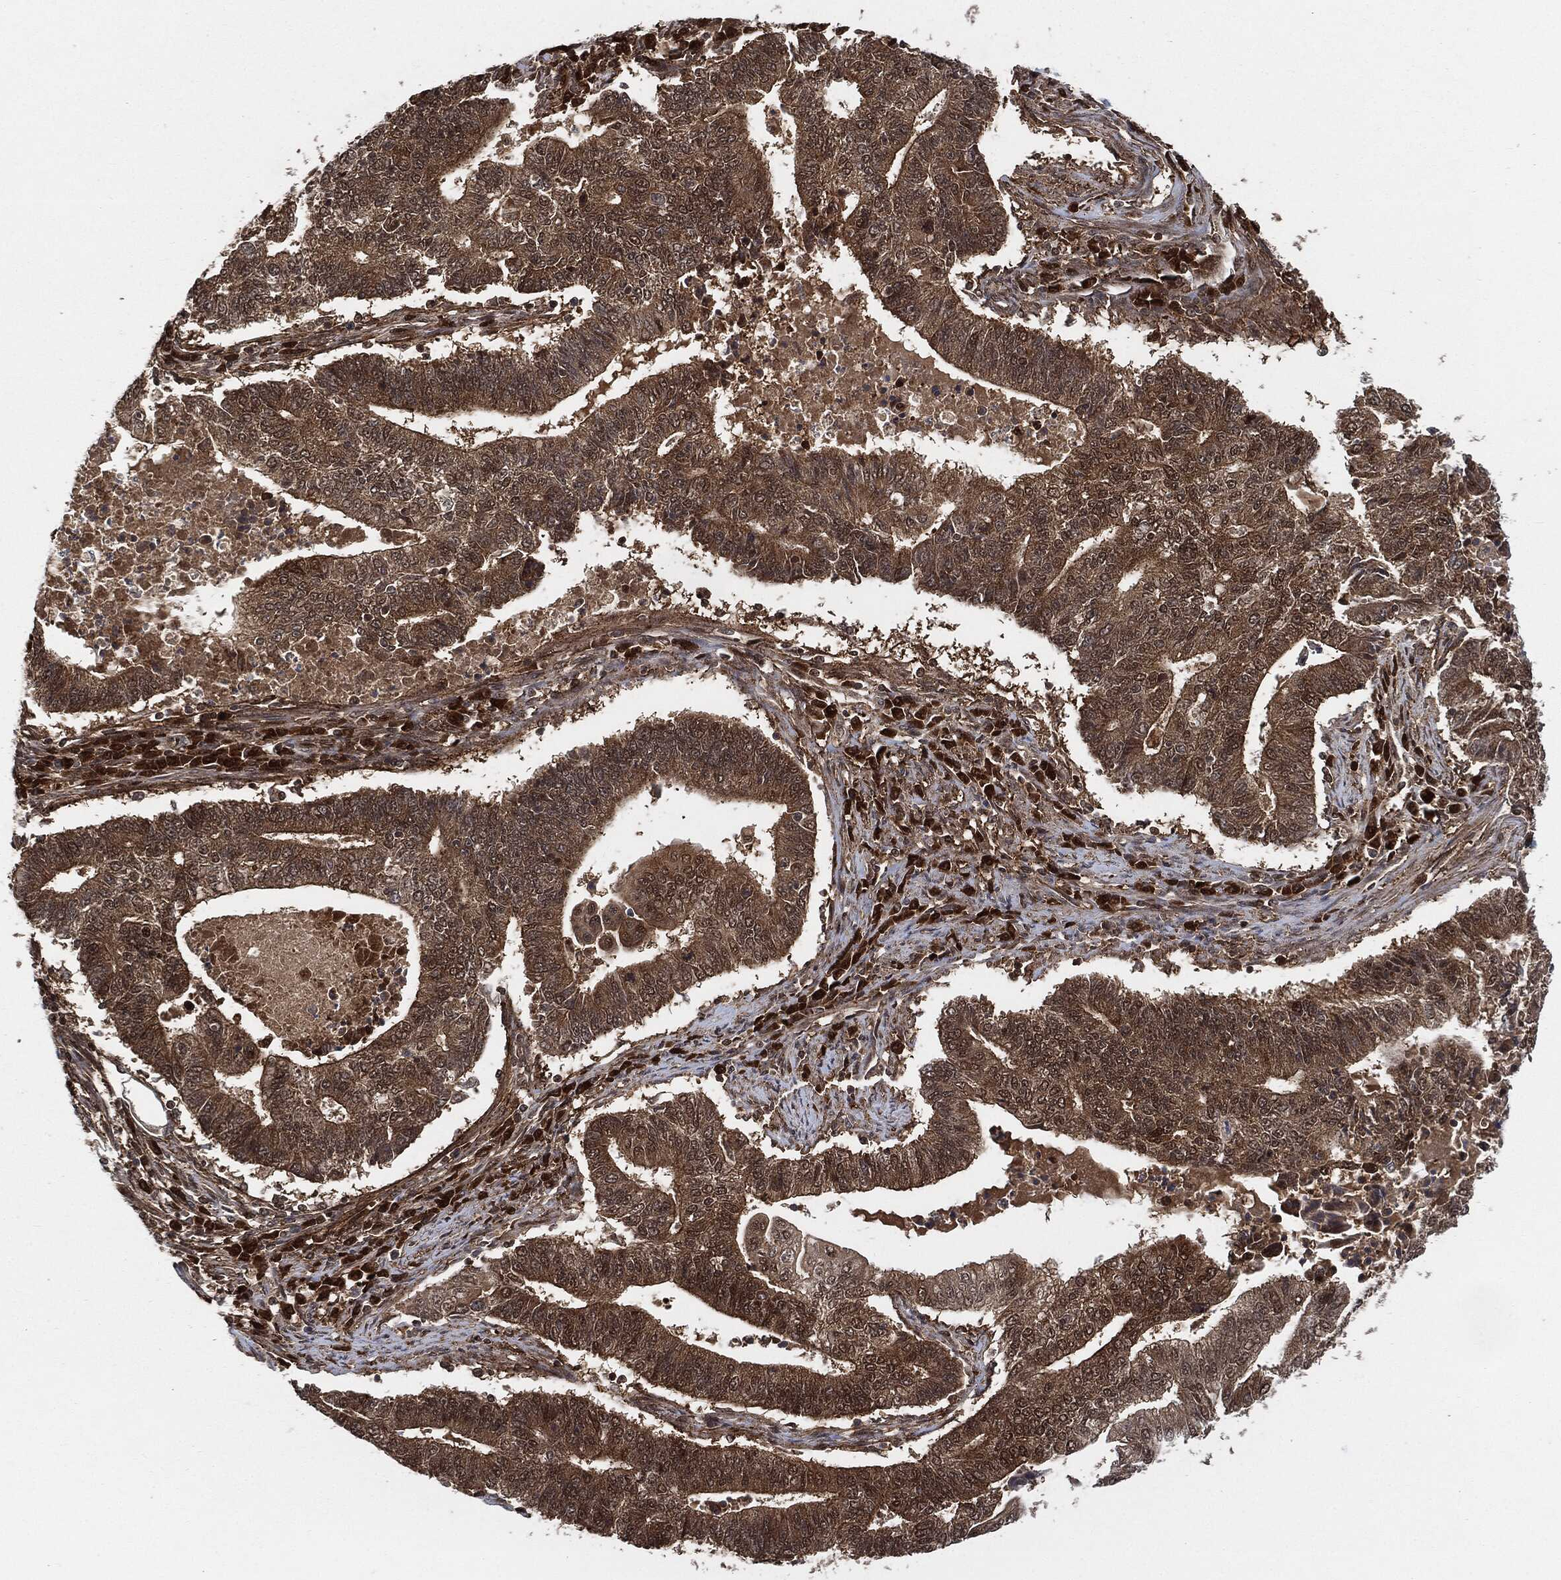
{"staining": {"intensity": "moderate", "quantity": ">75%", "location": "cytoplasmic/membranous,nuclear"}, "tissue": "endometrial cancer", "cell_type": "Tumor cells", "image_type": "cancer", "snomed": [{"axis": "morphology", "description": "Adenocarcinoma, NOS"}, {"axis": "topography", "description": "Uterus"}, {"axis": "topography", "description": "Endometrium"}], "caption": "Immunohistochemical staining of human adenocarcinoma (endometrial) exhibits medium levels of moderate cytoplasmic/membranous and nuclear positivity in approximately >75% of tumor cells.", "gene": "CUTA", "patient": {"sex": "female", "age": 54}}